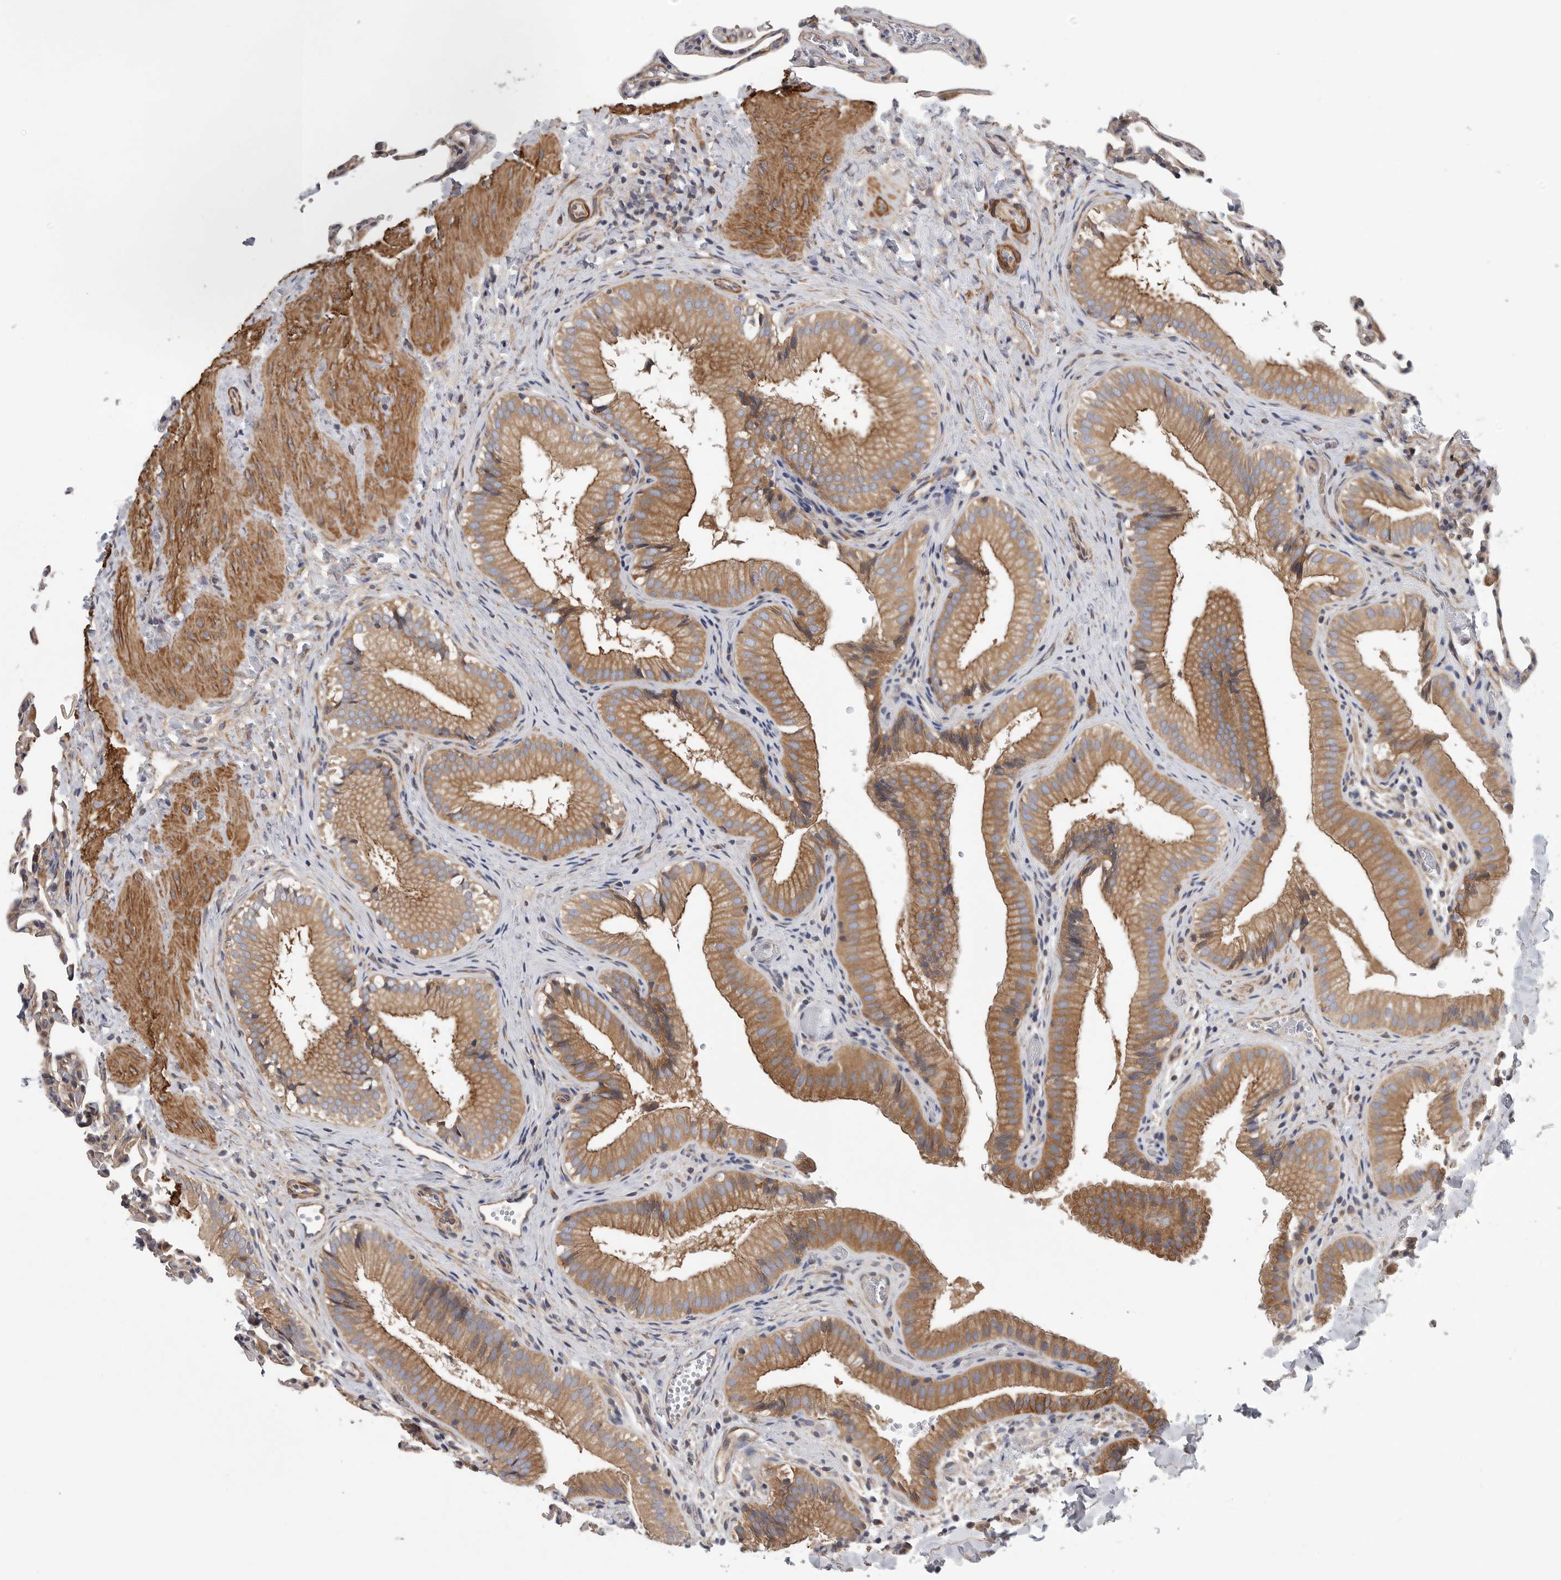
{"staining": {"intensity": "moderate", "quantity": ">75%", "location": "cytoplasmic/membranous"}, "tissue": "gallbladder", "cell_type": "Glandular cells", "image_type": "normal", "snomed": [{"axis": "morphology", "description": "Normal tissue, NOS"}, {"axis": "topography", "description": "Gallbladder"}], "caption": "Gallbladder was stained to show a protein in brown. There is medium levels of moderate cytoplasmic/membranous positivity in about >75% of glandular cells.", "gene": "OXR1", "patient": {"sex": "female", "age": 30}}